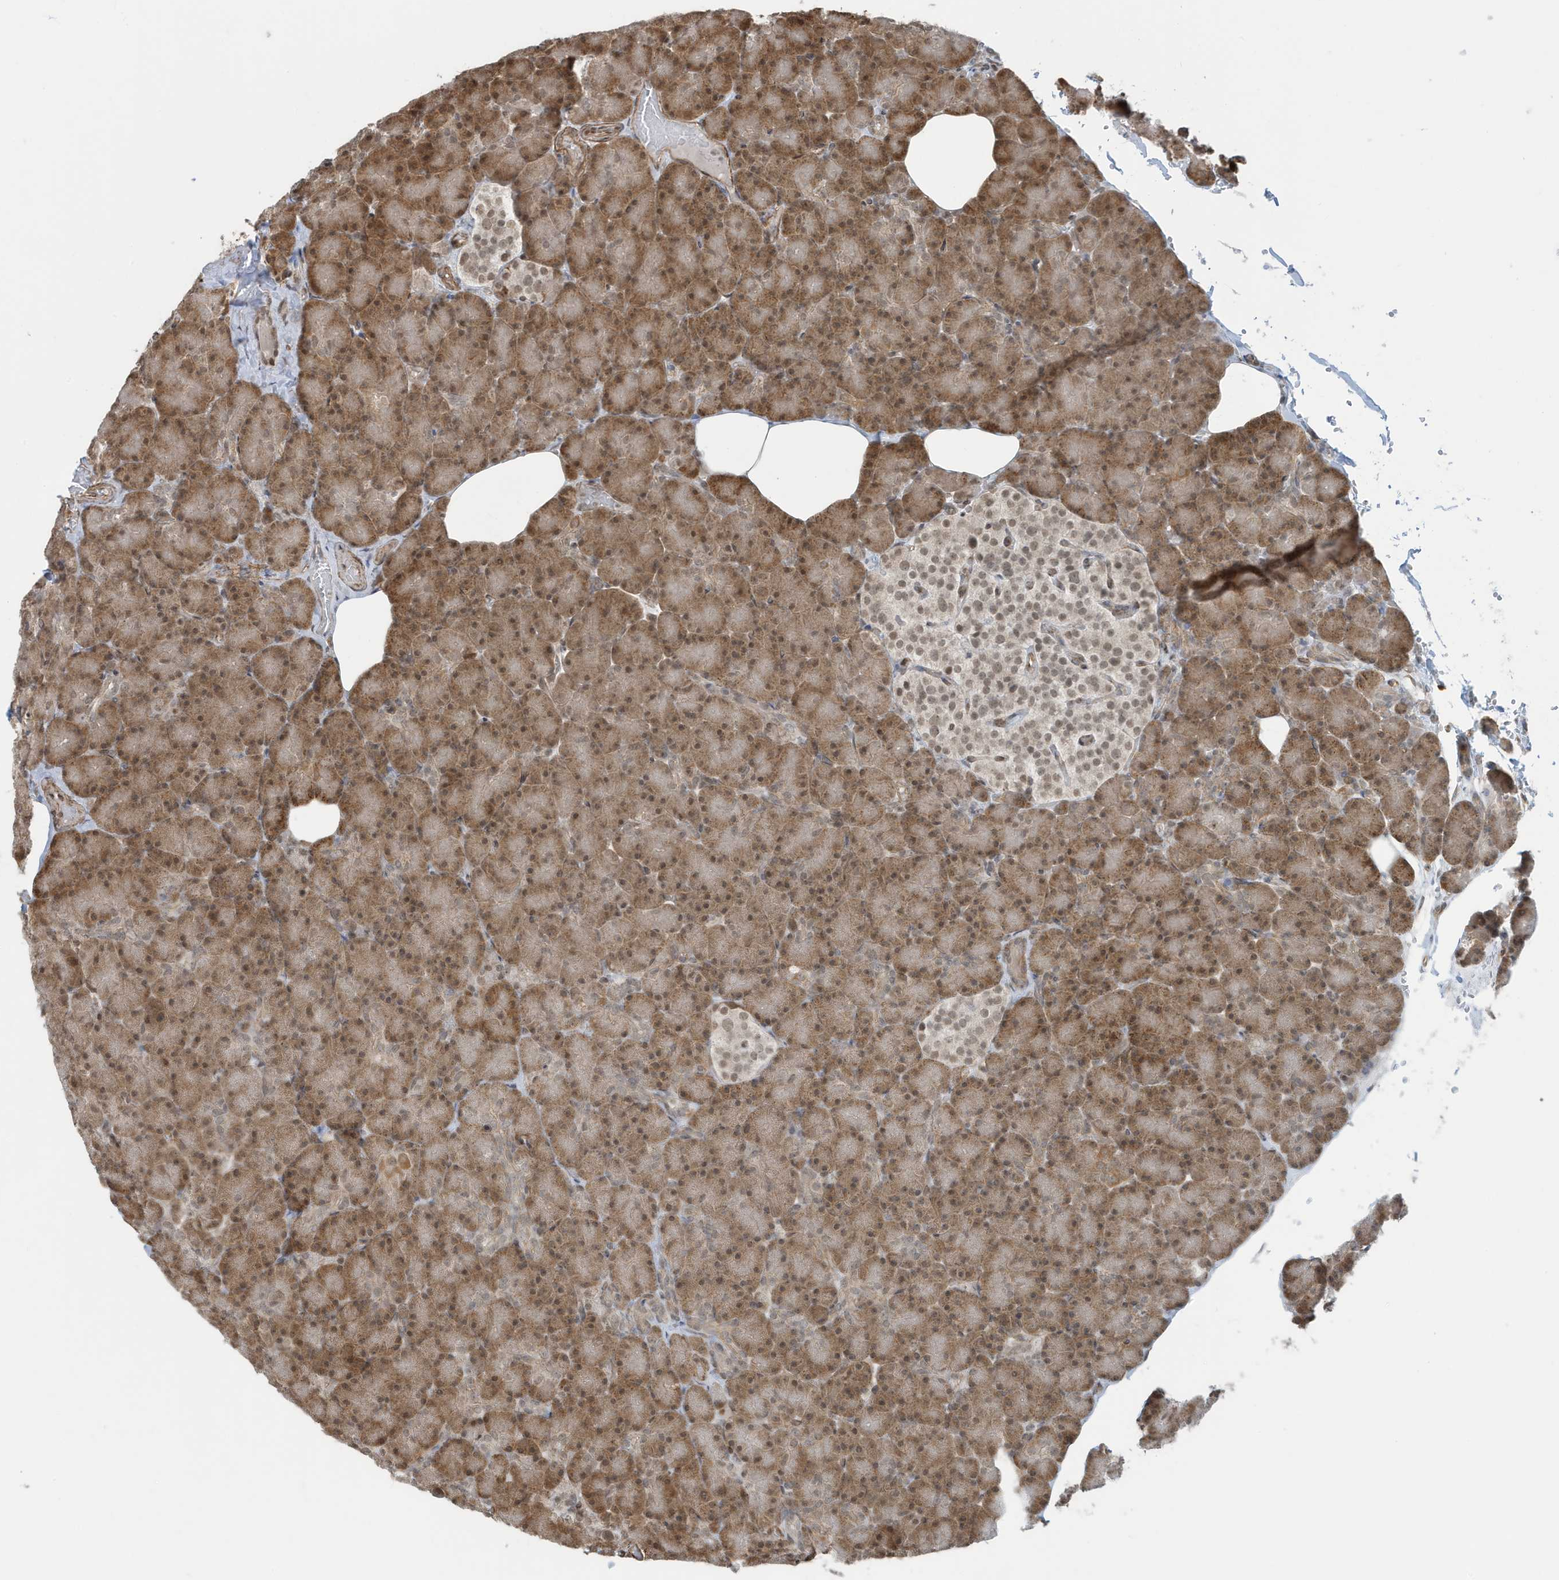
{"staining": {"intensity": "moderate", "quantity": ">75%", "location": "cytoplasmic/membranous,nuclear"}, "tissue": "pancreas", "cell_type": "Exocrine glandular cells", "image_type": "normal", "snomed": [{"axis": "morphology", "description": "Normal tissue, NOS"}, {"axis": "topography", "description": "Pancreas"}], "caption": "Protein staining of benign pancreas exhibits moderate cytoplasmic/membranous,nuclear expression in approximately >75% of exocrine glandular cells.", "gene": "CHCHD4", "patient": {"sex": "female", "age": 43}}